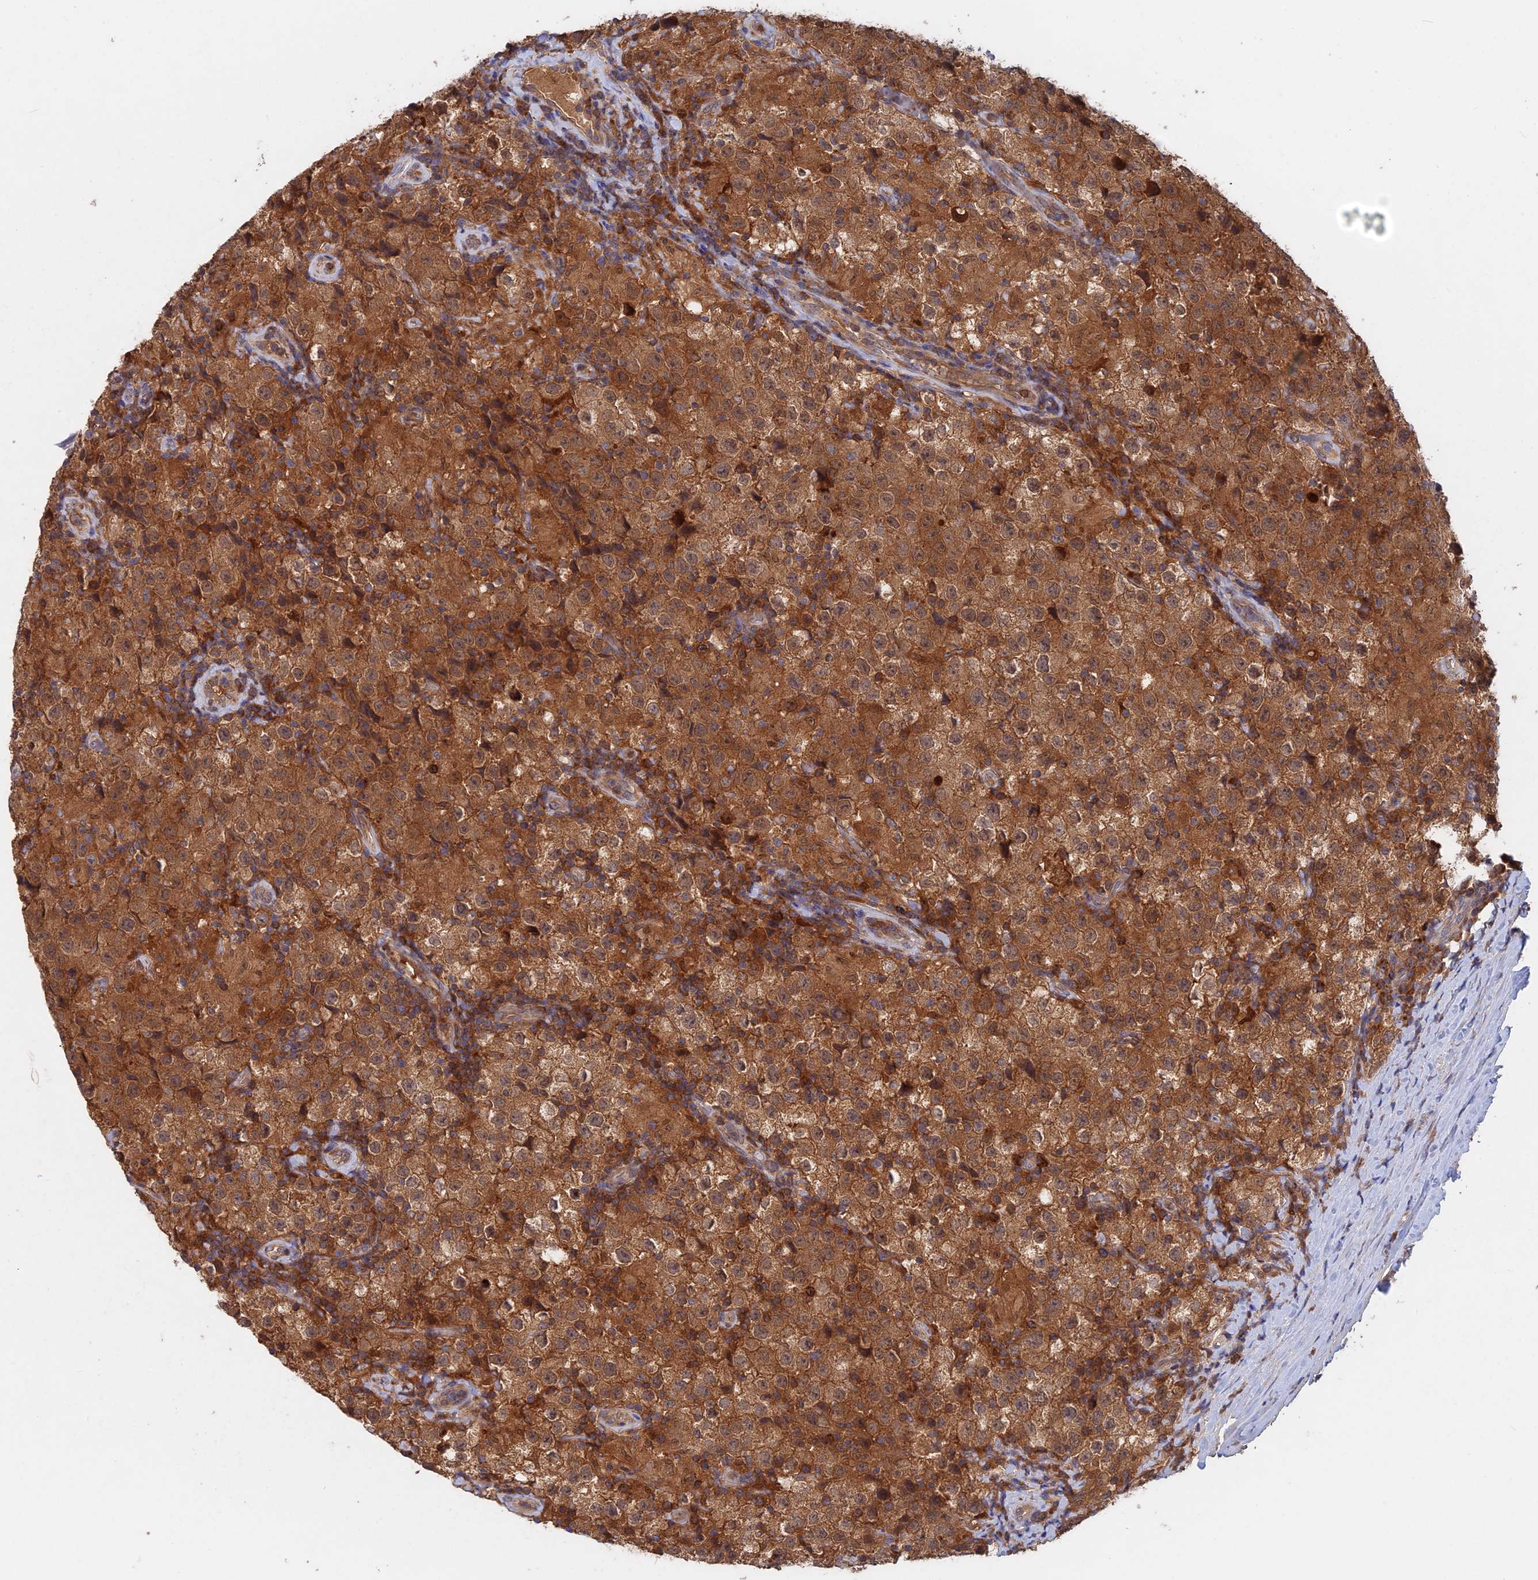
{"staining": {"intensity": "moderate", "quantity": ">75%", "location": "cytoplasmic/membranous"}, "tissue": "testis cancer", "cell_type": "Tumor cells", "image_type": "cancer", "snomed": [{"axis": "morphology", "description": "Seminoma, NOS"}, {"axis": "morphology", "description": "Carcinoma, Embryonal, NOS"}, {"axis": "topography", "description": "Testis"}], "caption": "IHC of seminoma (testis) displays medium levels of moderate cytoplasmic/membranous expression in approximately >75% of tumor cells.", "gene": "BLVRA", "patient": {"sex": "male", "age": 41}}